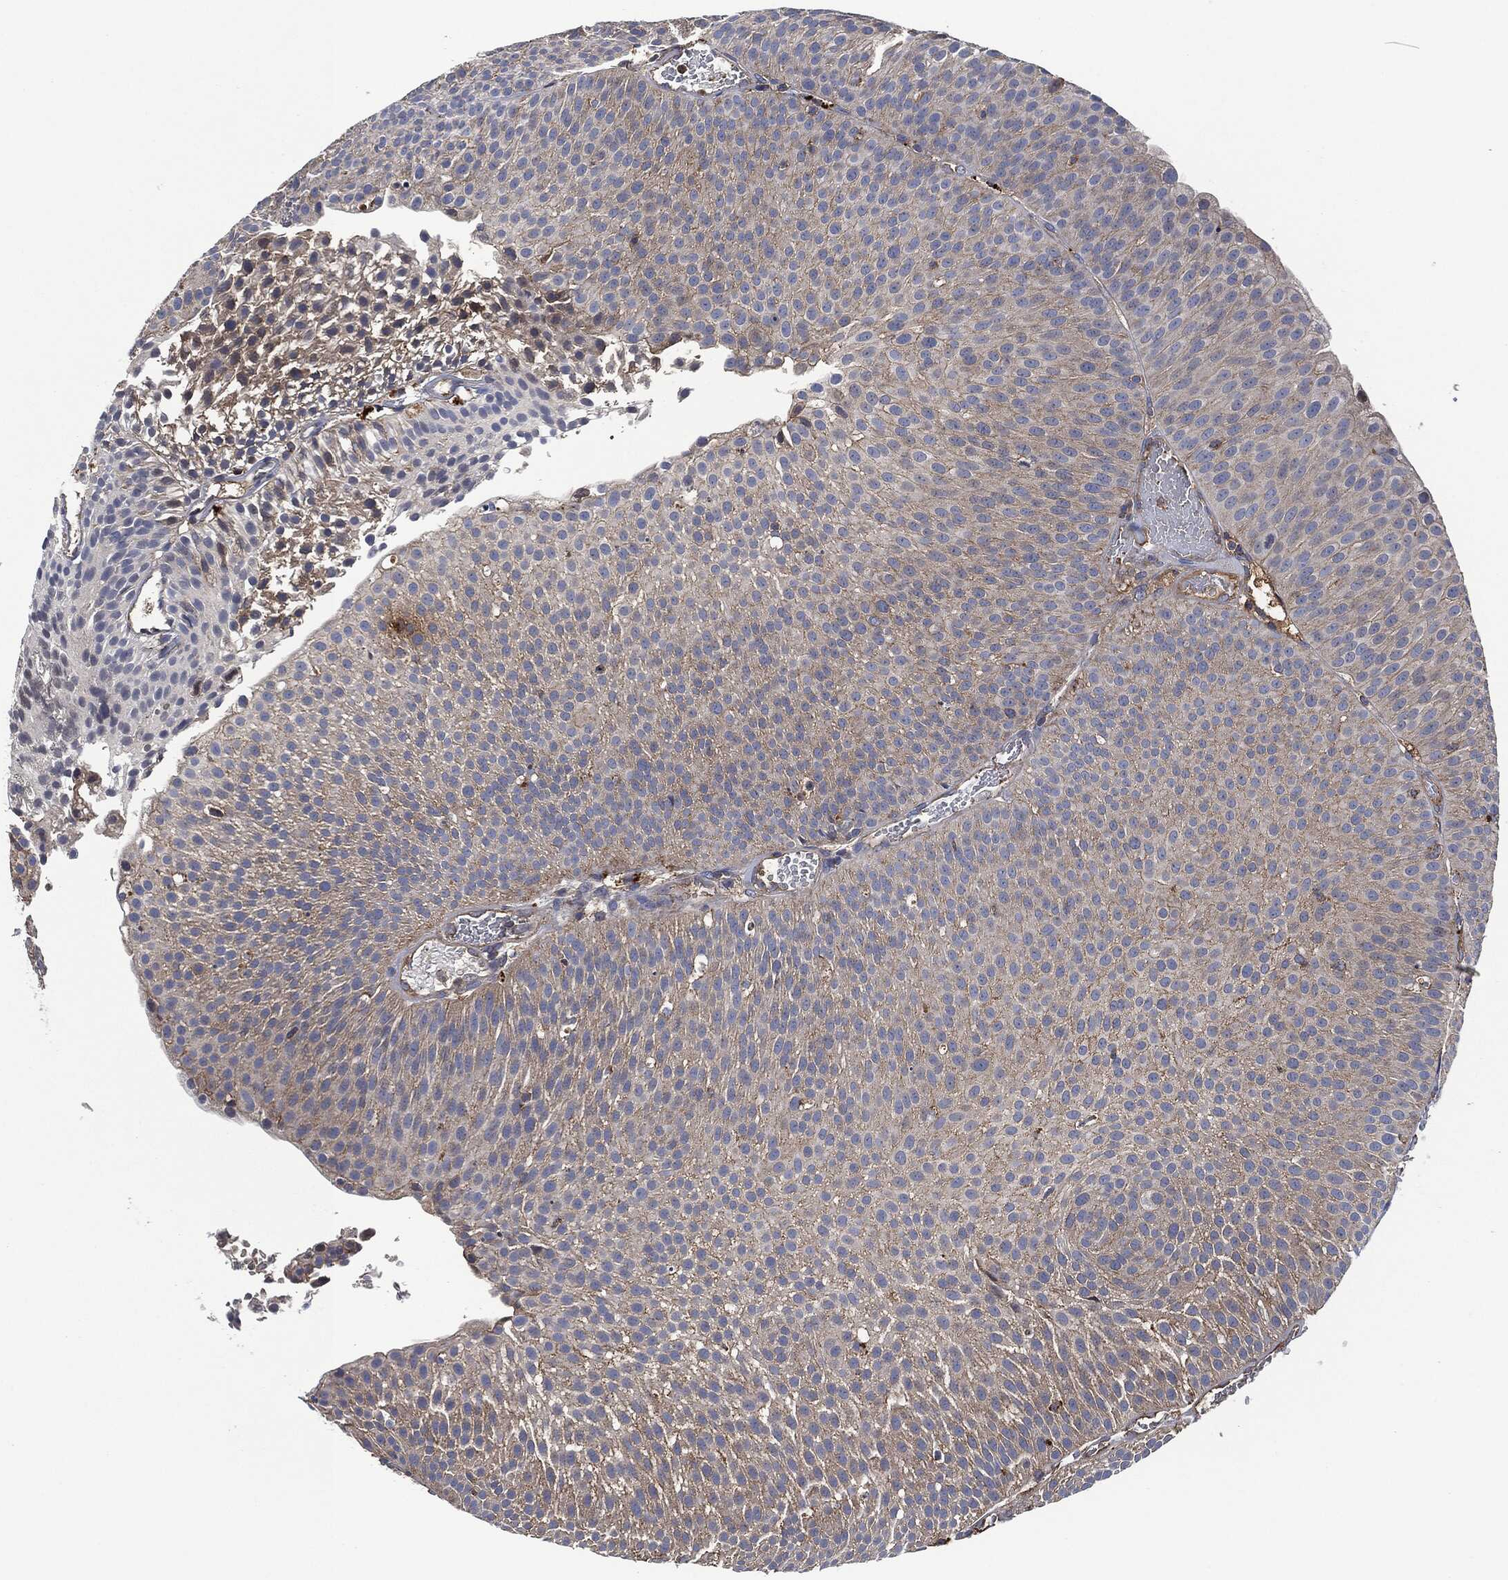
{"staining": {"intensity": "moderate", "quantity": "<25%", "location": "cytoplasmic/membranous"}, "tissue": "urothelial cancer", "cell_type": "Tumor cells", "image_type": "cancer", "snomed": [{"axis": "morphology", "description": "Urothelial carcinoma, Low grade"}, {"axis": "topography", "description": "Urinary bladder"}], "caption": "DAB (3,3'-diaminobenzidine) immunohistochemical staining of human low-grade urothelial carcinoma shows moderate cytoplasmic/membranous protein positivity in approximately <25% of tumor cells.", "gene": "LGALS9", "patient": {"sex": "male", "age": 65}}